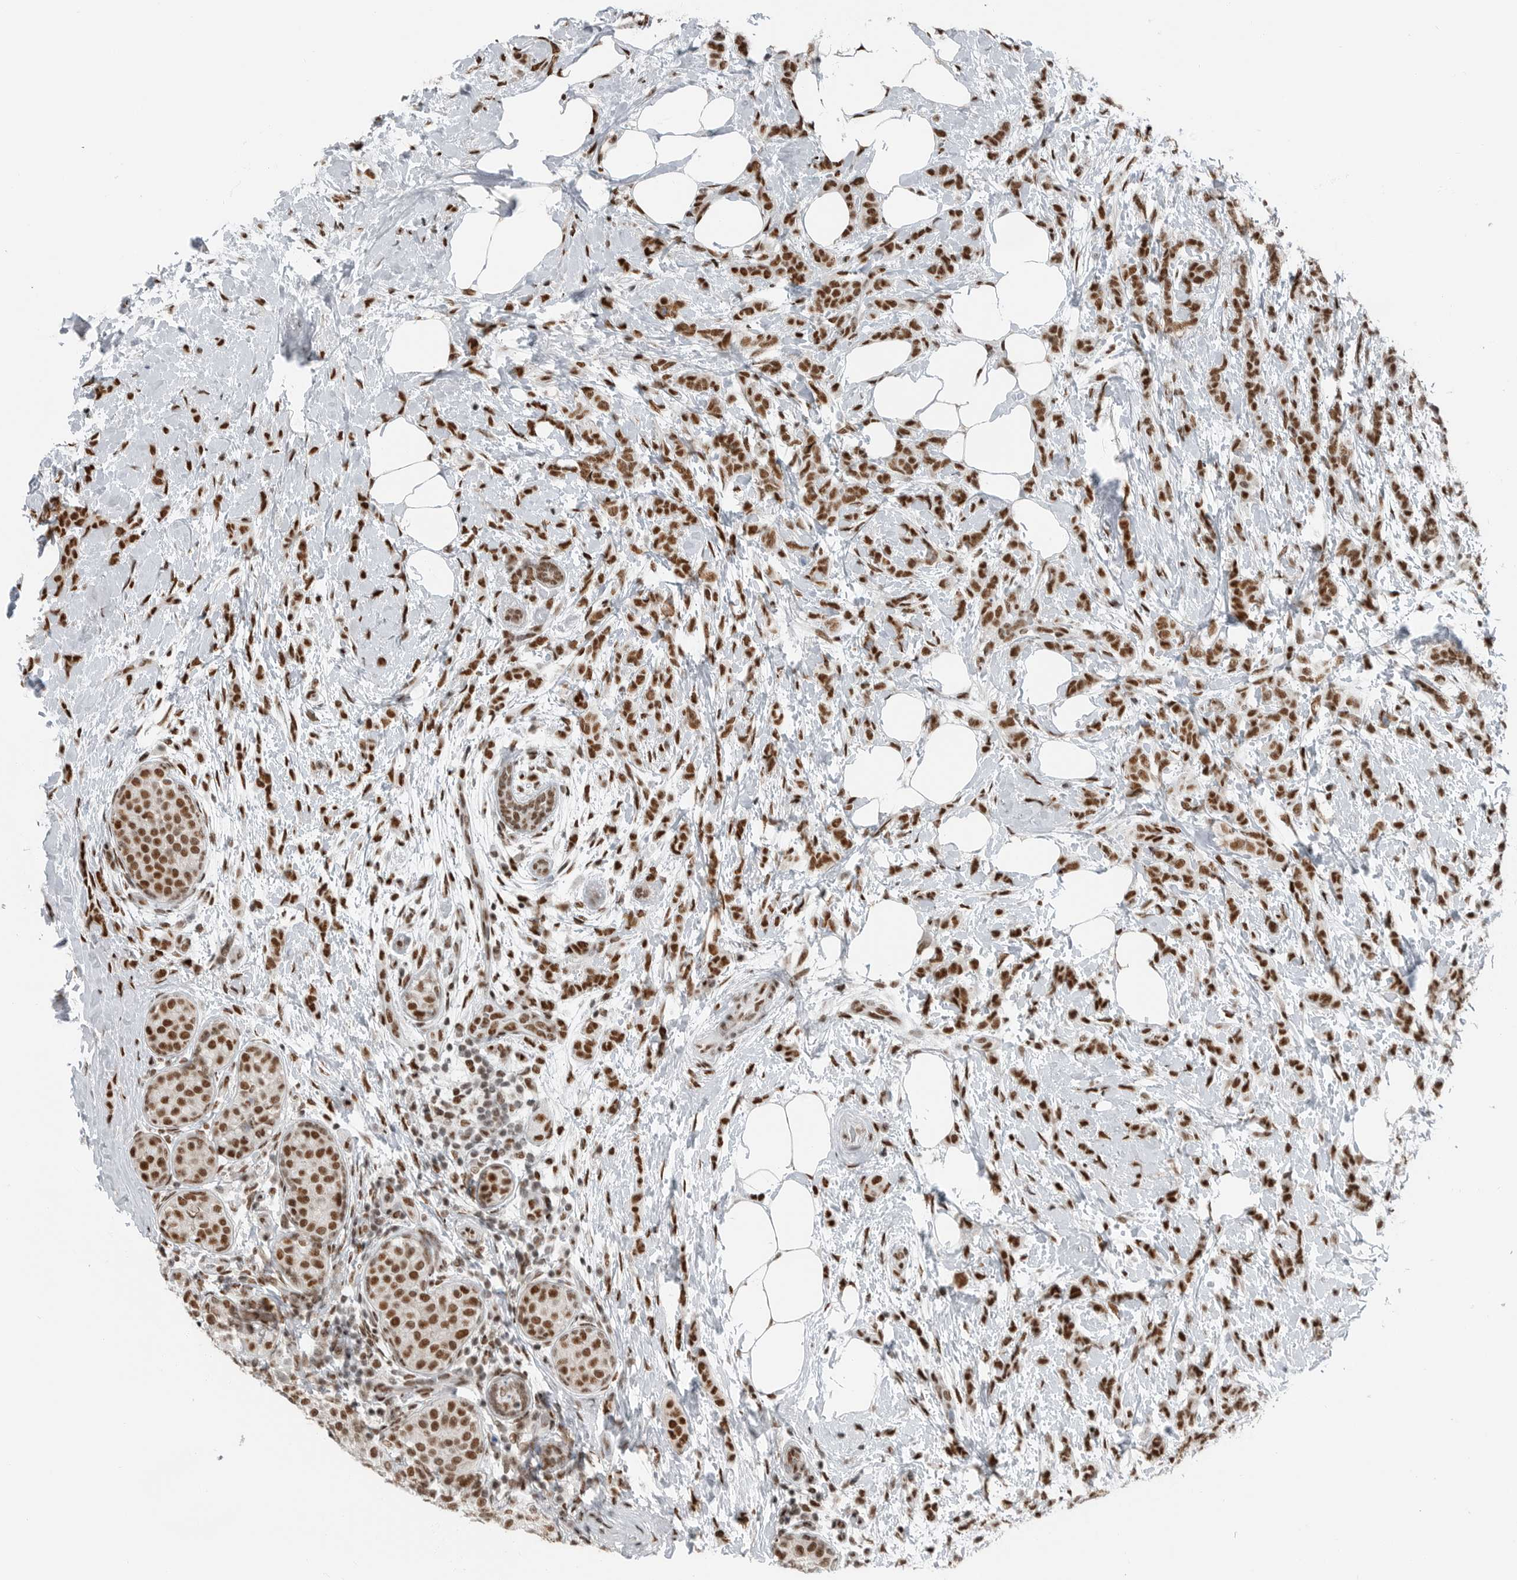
{"staining": {"intensity": "strong", "quantity": ">75%", "location": "nuclear"}, "tissue": "breast cancer", "cell_type": "Tumor cells", "image_type": "cancer", "snomed": [{"axis": "morphology", "description": "Lobular carcinoma, in situ"}, {"axis": "morphology", "description": "Lobular carcinoma"}, {"axis": "topography", "description": "Breast"}], "caption": "DAB (3,3'-diaminobenzidine) immunohistochemical staining of breast lobular carcinoma in situ reveals strong nuclear protein expression in approximately >75% of tumor cells.", "gene": "BLZF1", "patient": {"sex": "female", "age": 41}}